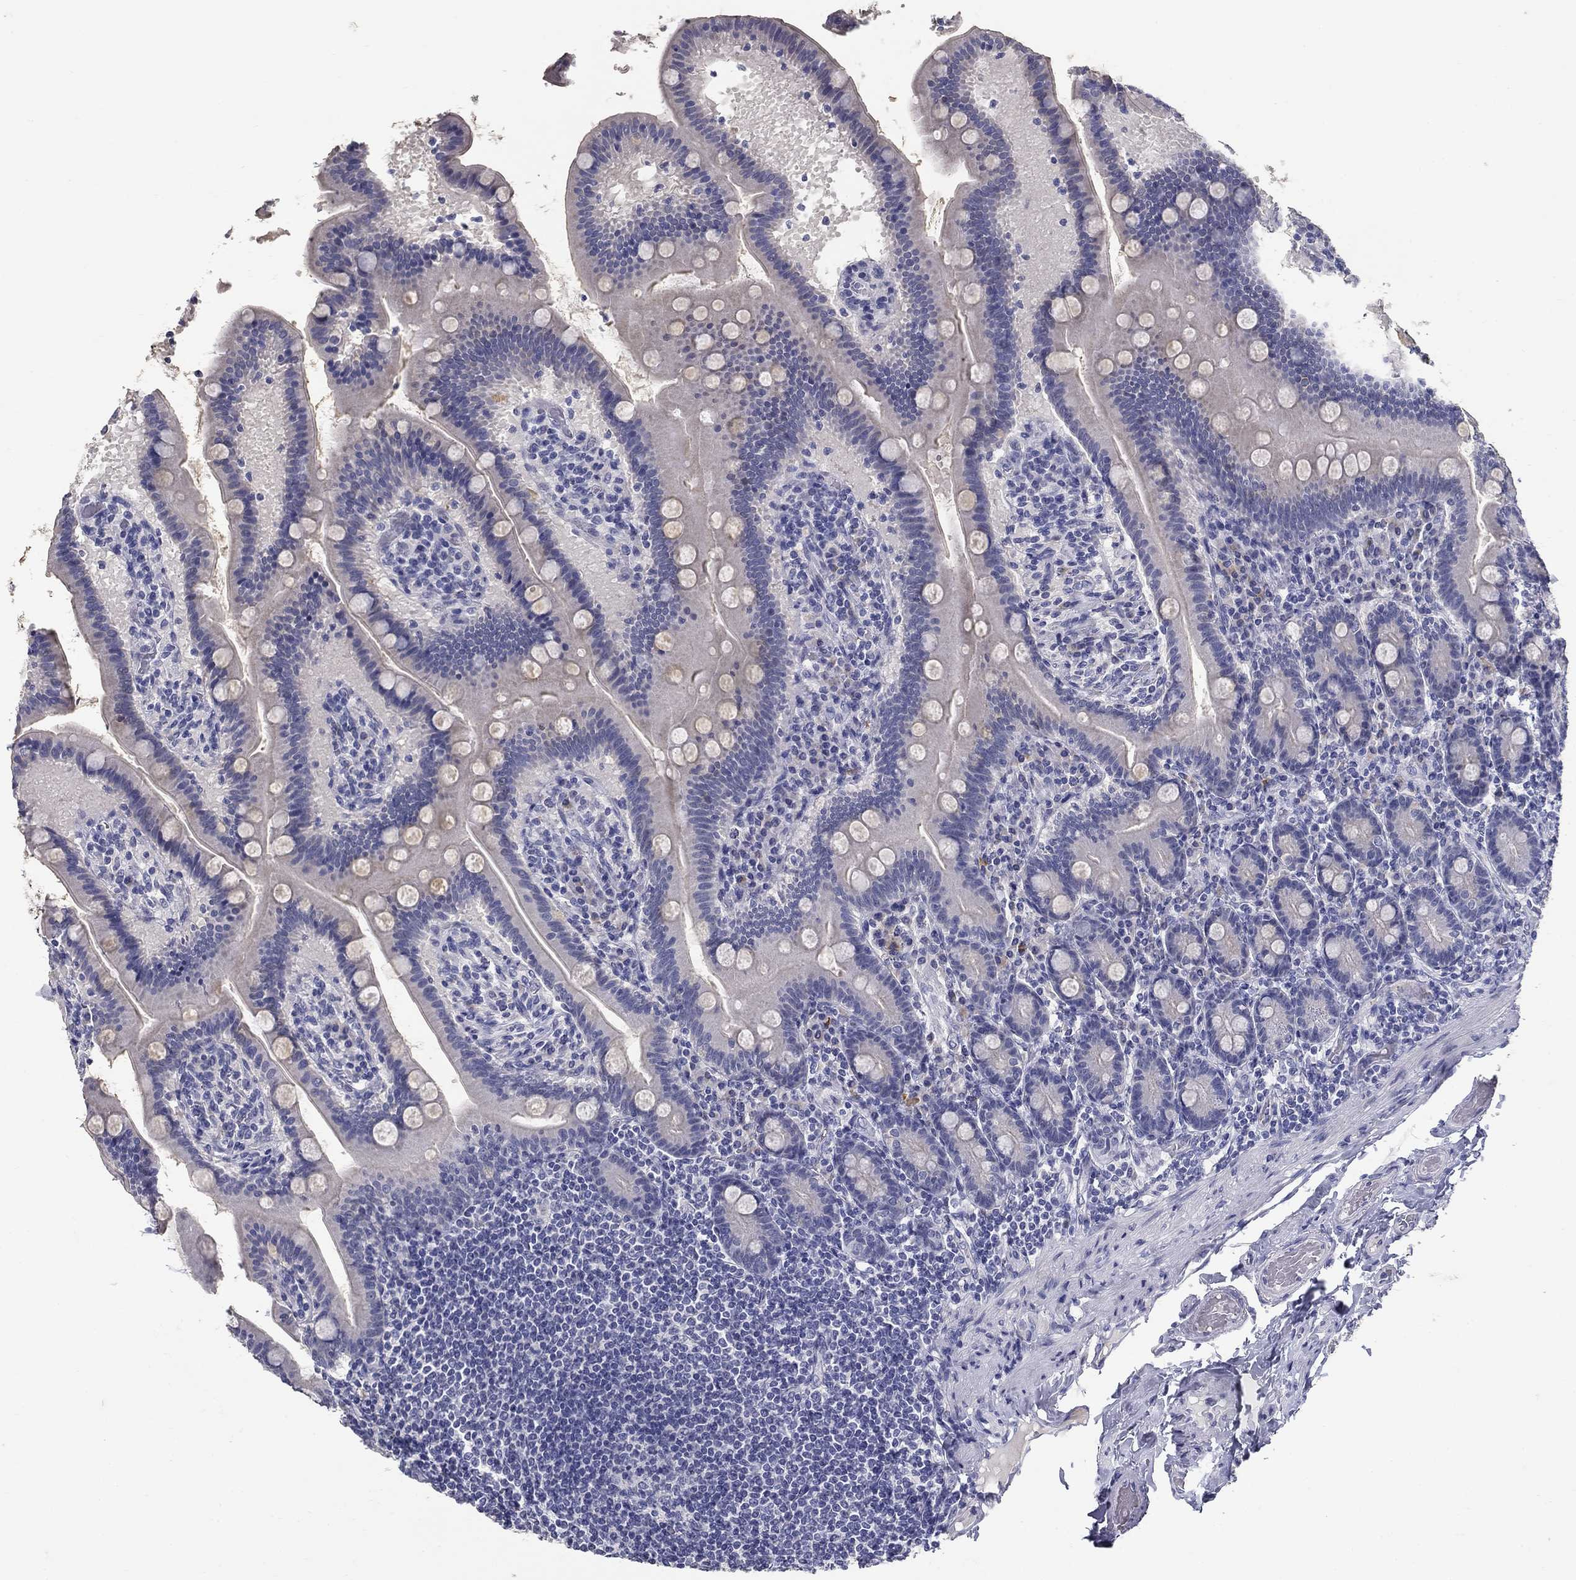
{"staining": {"intensity": "negative", "quantity": "none", "location": "none"}, "tissue": "small intestine", "cell_type": "Glandular cells", "image_type": "normal", "snomed": [{"axis": "morphology", "description": "Normal tissue, NOS"}, {"axis": "topography", "description": "Small intestine"}], "caption": "Immunohistochemical staining of normal small intestine shows no significant expression in glandular cells.", "gene": "POMC", "patient": {"sex": "male", "age": 66}}